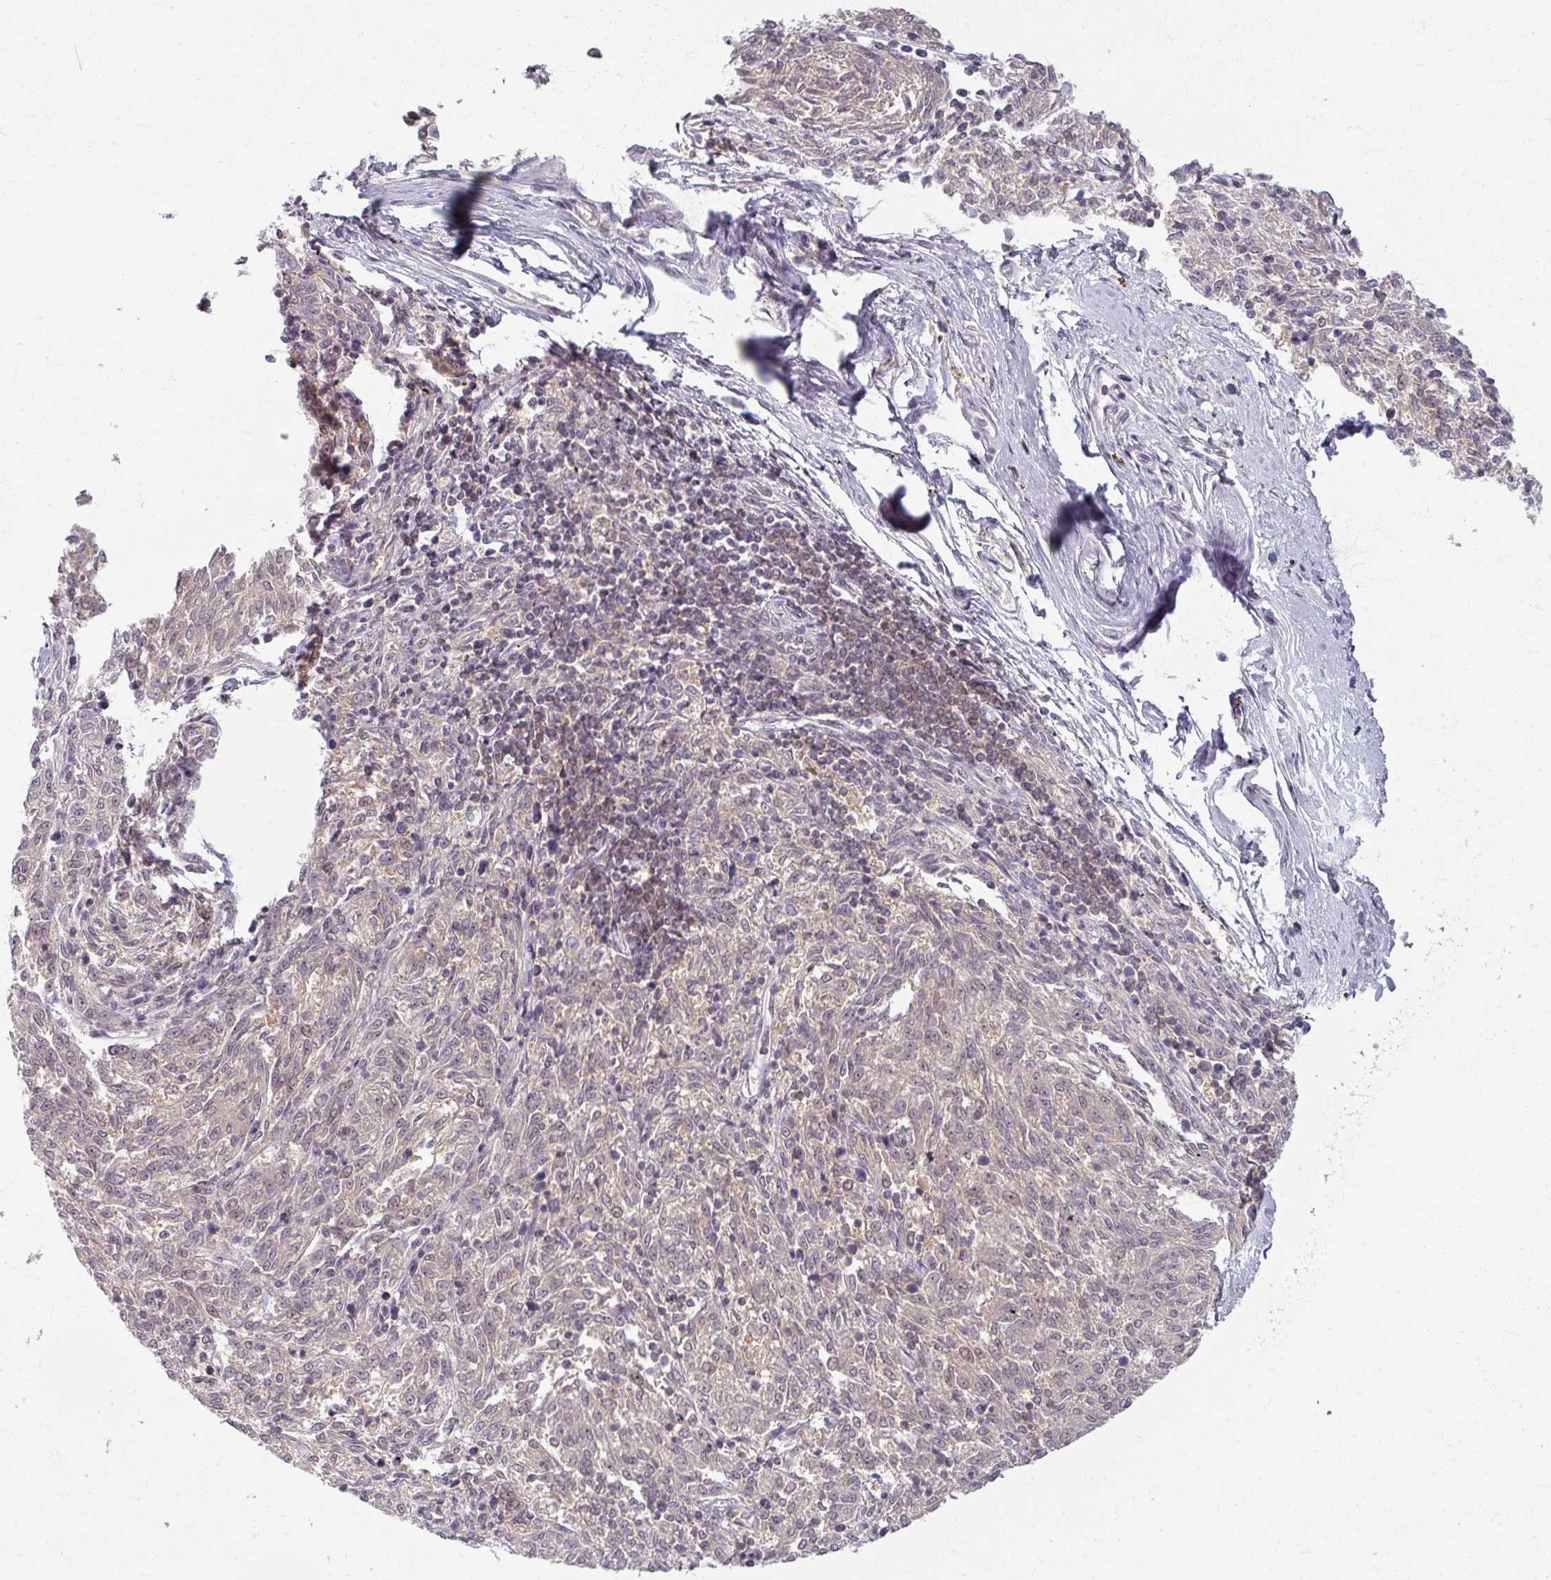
{"staining": {"intensity": "negative", "quantity": "none", "location": "none"}, "tissue": "melanoma", "cell_type": "Tumor cells", "image_type": "cancer", "snomed": [{"axis": "morphology", "description": "Malignant melanoma, NOS"}, {"axis": "topography", "description": "Skin"}], "caption": "There is no significant staining in tumor cells of melanoma.", "gene": "TTLL7", "patient": {"sex": "female", "age": 72}}